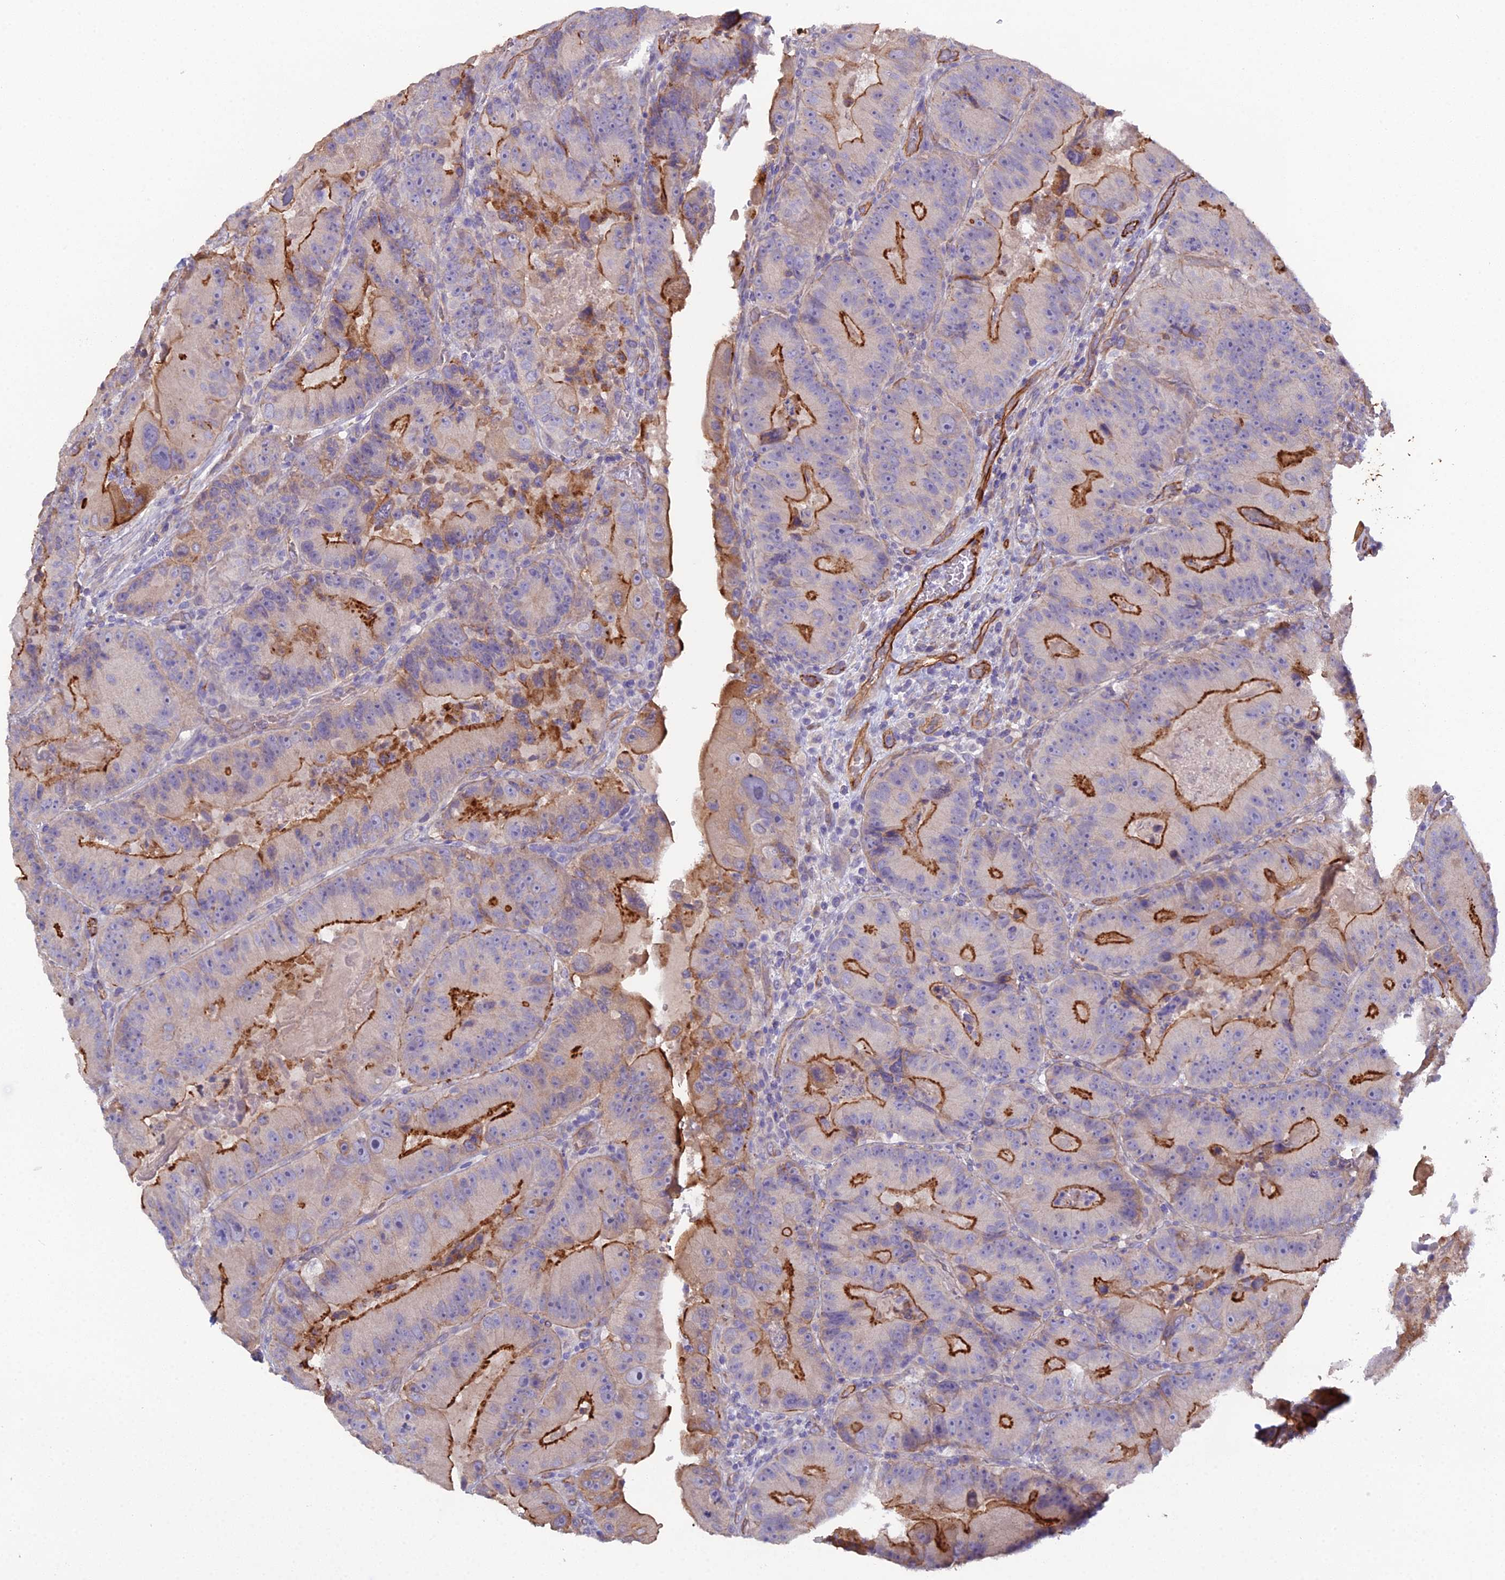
{"staining": {"intensity": "strong", "quantity": "25%-75%", "location": "cytoplasmic/membranous"}, "tissue": "colorectal cancer", "cell_type": "Tumor cells", "image_type": "cancer", "snomed": [{"axis": "morphology", "description": "Adenocarcinoma, NOS"}, {"axis": "topography", "description": "Colon"}], "caption": "Tumor cells demonstrate high levels of strong cytoplasmic/membranous staining in approximately 25%-75% of cells in adenocarcinoma (colorectal). Nuclei are stained in blue.", "gene": "CFAP47", "patient": {"sex": "female", "age": 86}}